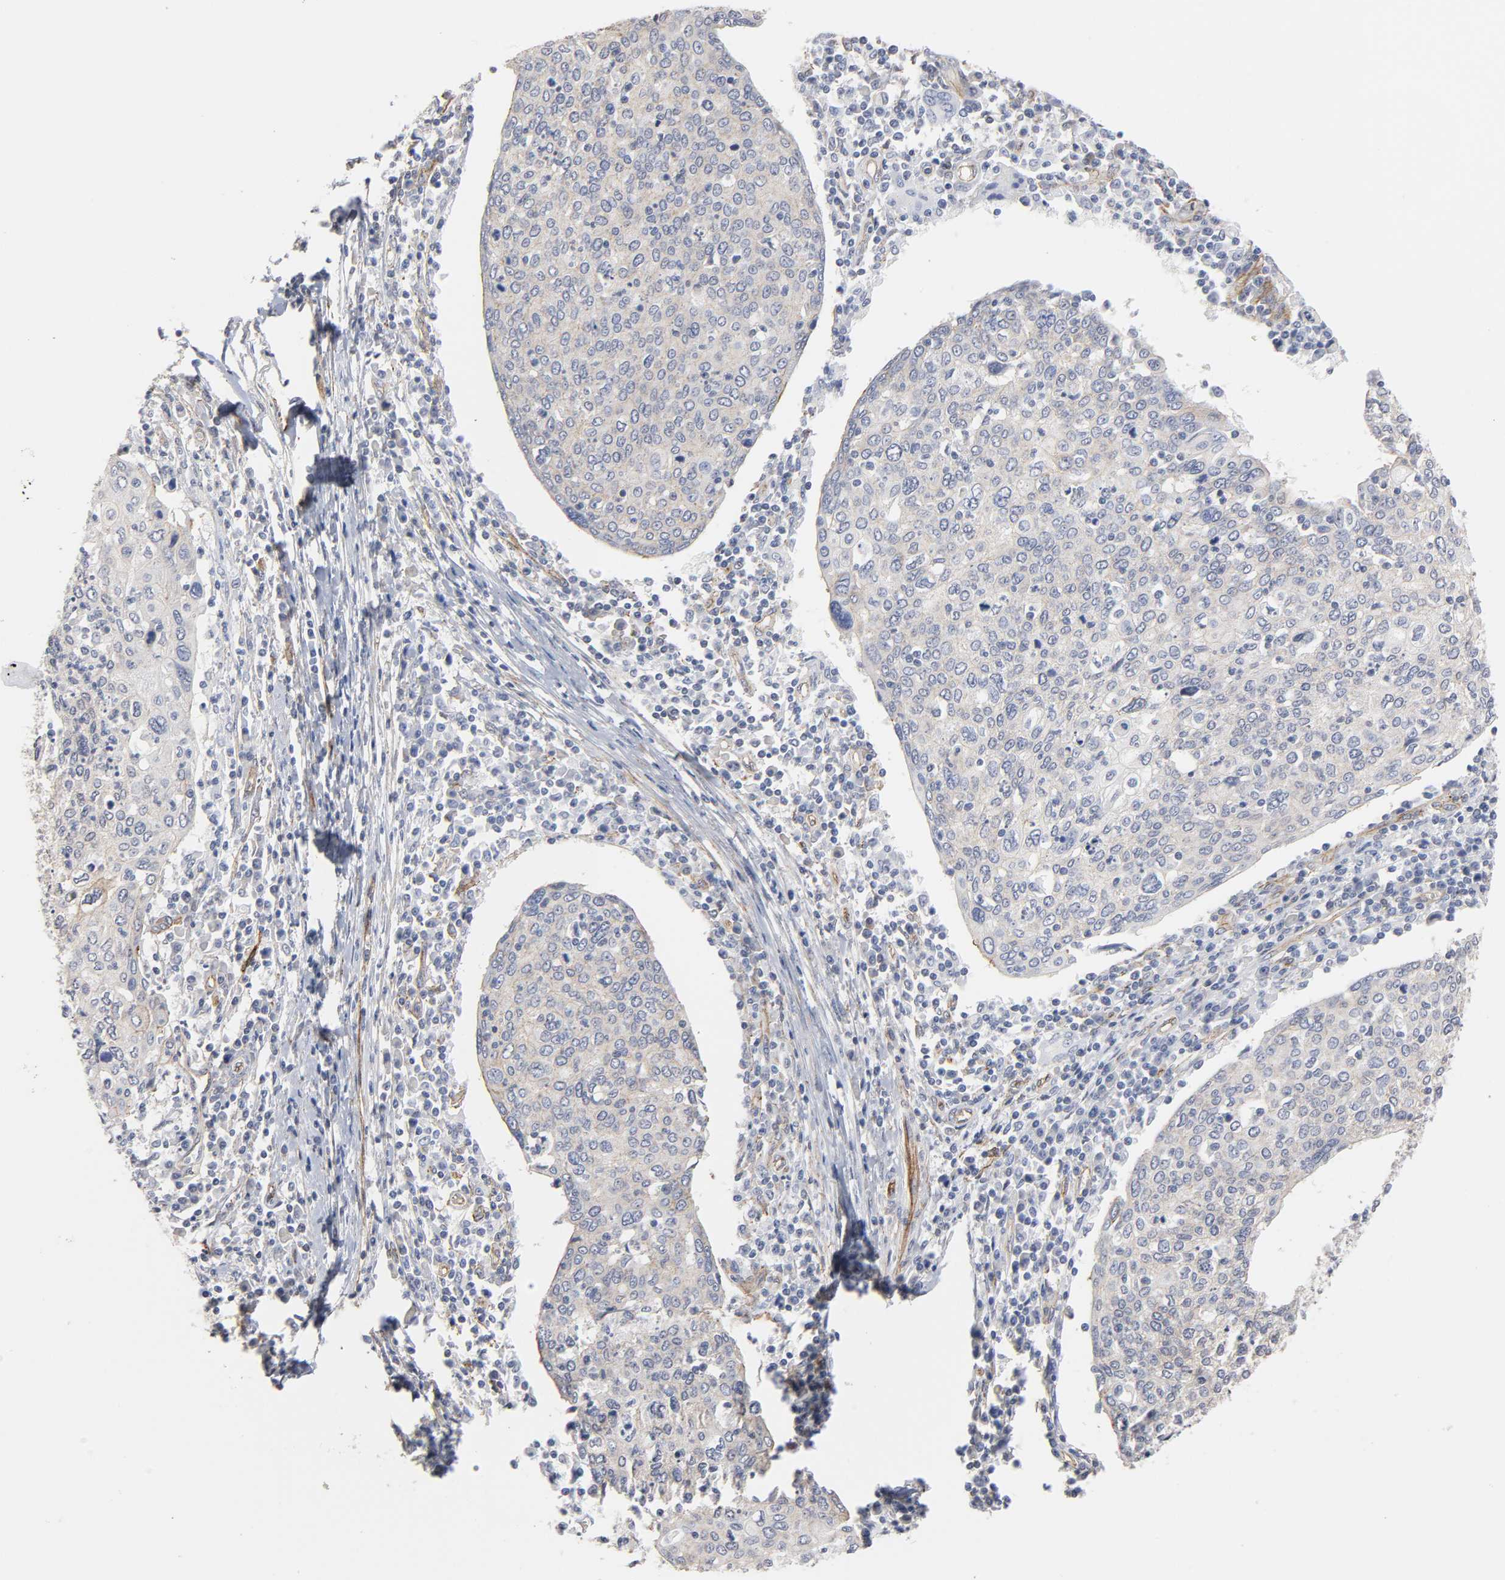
{"staining": {"intensity": "weak", "quantity": "<25%", "location": "cytoplasmic/membranous"}, "tissue": "cervical cancer", "cell_type": "Tumor cells", "image_type": "cancer", "snomed": [{"axis": "morphology", "description": "Squamous cell carcinoma, NOS"}, {"axis": "topography", "description": "Cervix"}], "caption": "Photomicrograph shows no protein positivity in tumor cells of cervical cancer (squamous cell carcinoma) tissue.", "gene": "SPTAN1", "patient": {"sex": "female", "age": 40}}